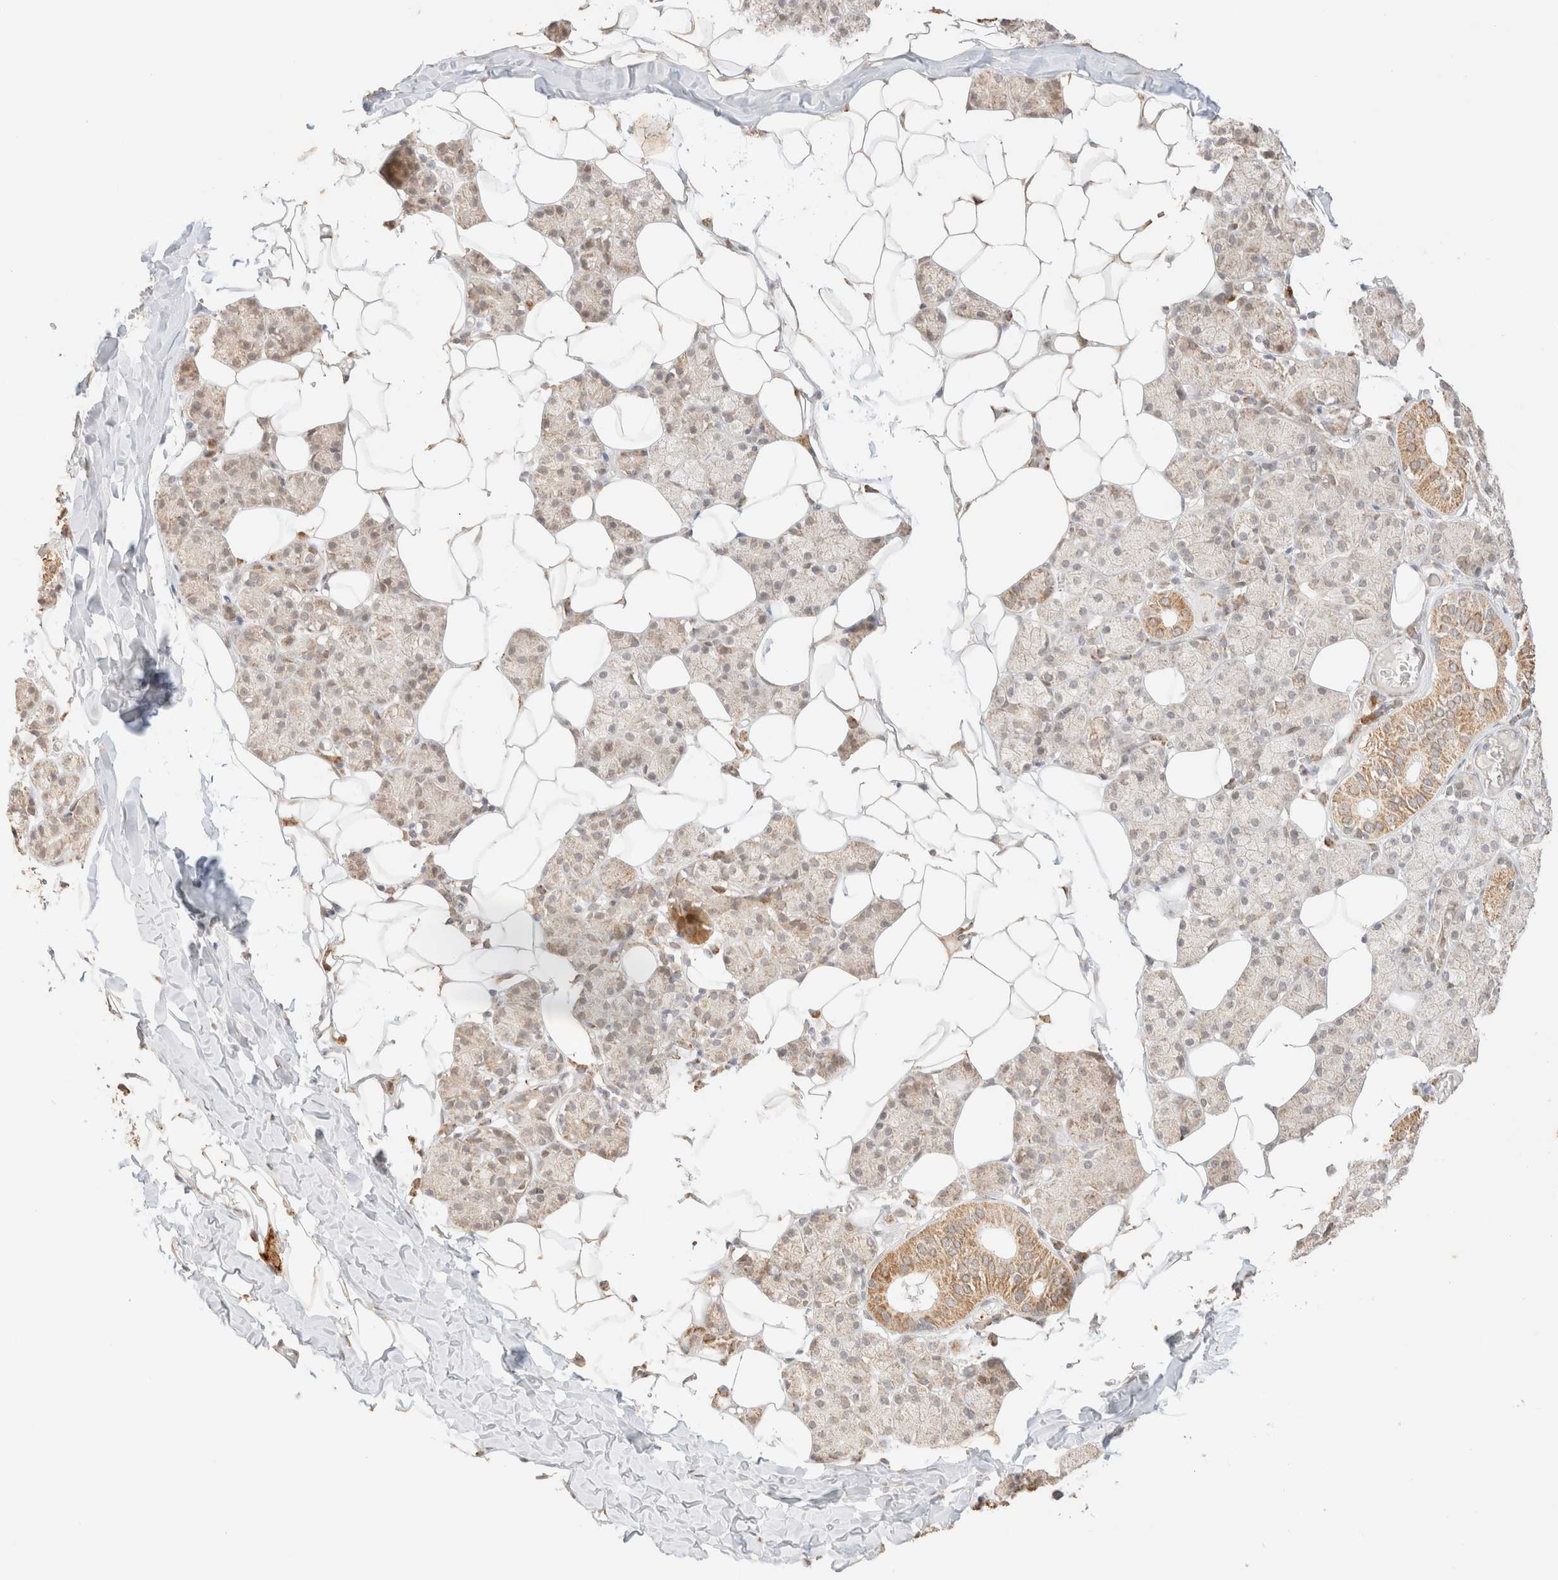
{"staining": {"intensity": "moderate", "quantity": "<25%", "location": "cytoplasmic/membranous"}, "tissue": "salivary gland", "cell_type": "Glandular cells", "image_type": "normal", "snomed": [{"axis": "morphology", "description": "Normal tissue, NOS"}, {"axis": "topography", "description": "Salivary gland"}], "caption": "High-power microscopy captured an immunohistochemistry (IHC) image of unremarkable salivary gland, revealing moderate cytoplasmic/membranous positivity in approximately <25% of glandular cells.", "gene": "TACO1", "patient": {"sex": "female", "age": 33}}